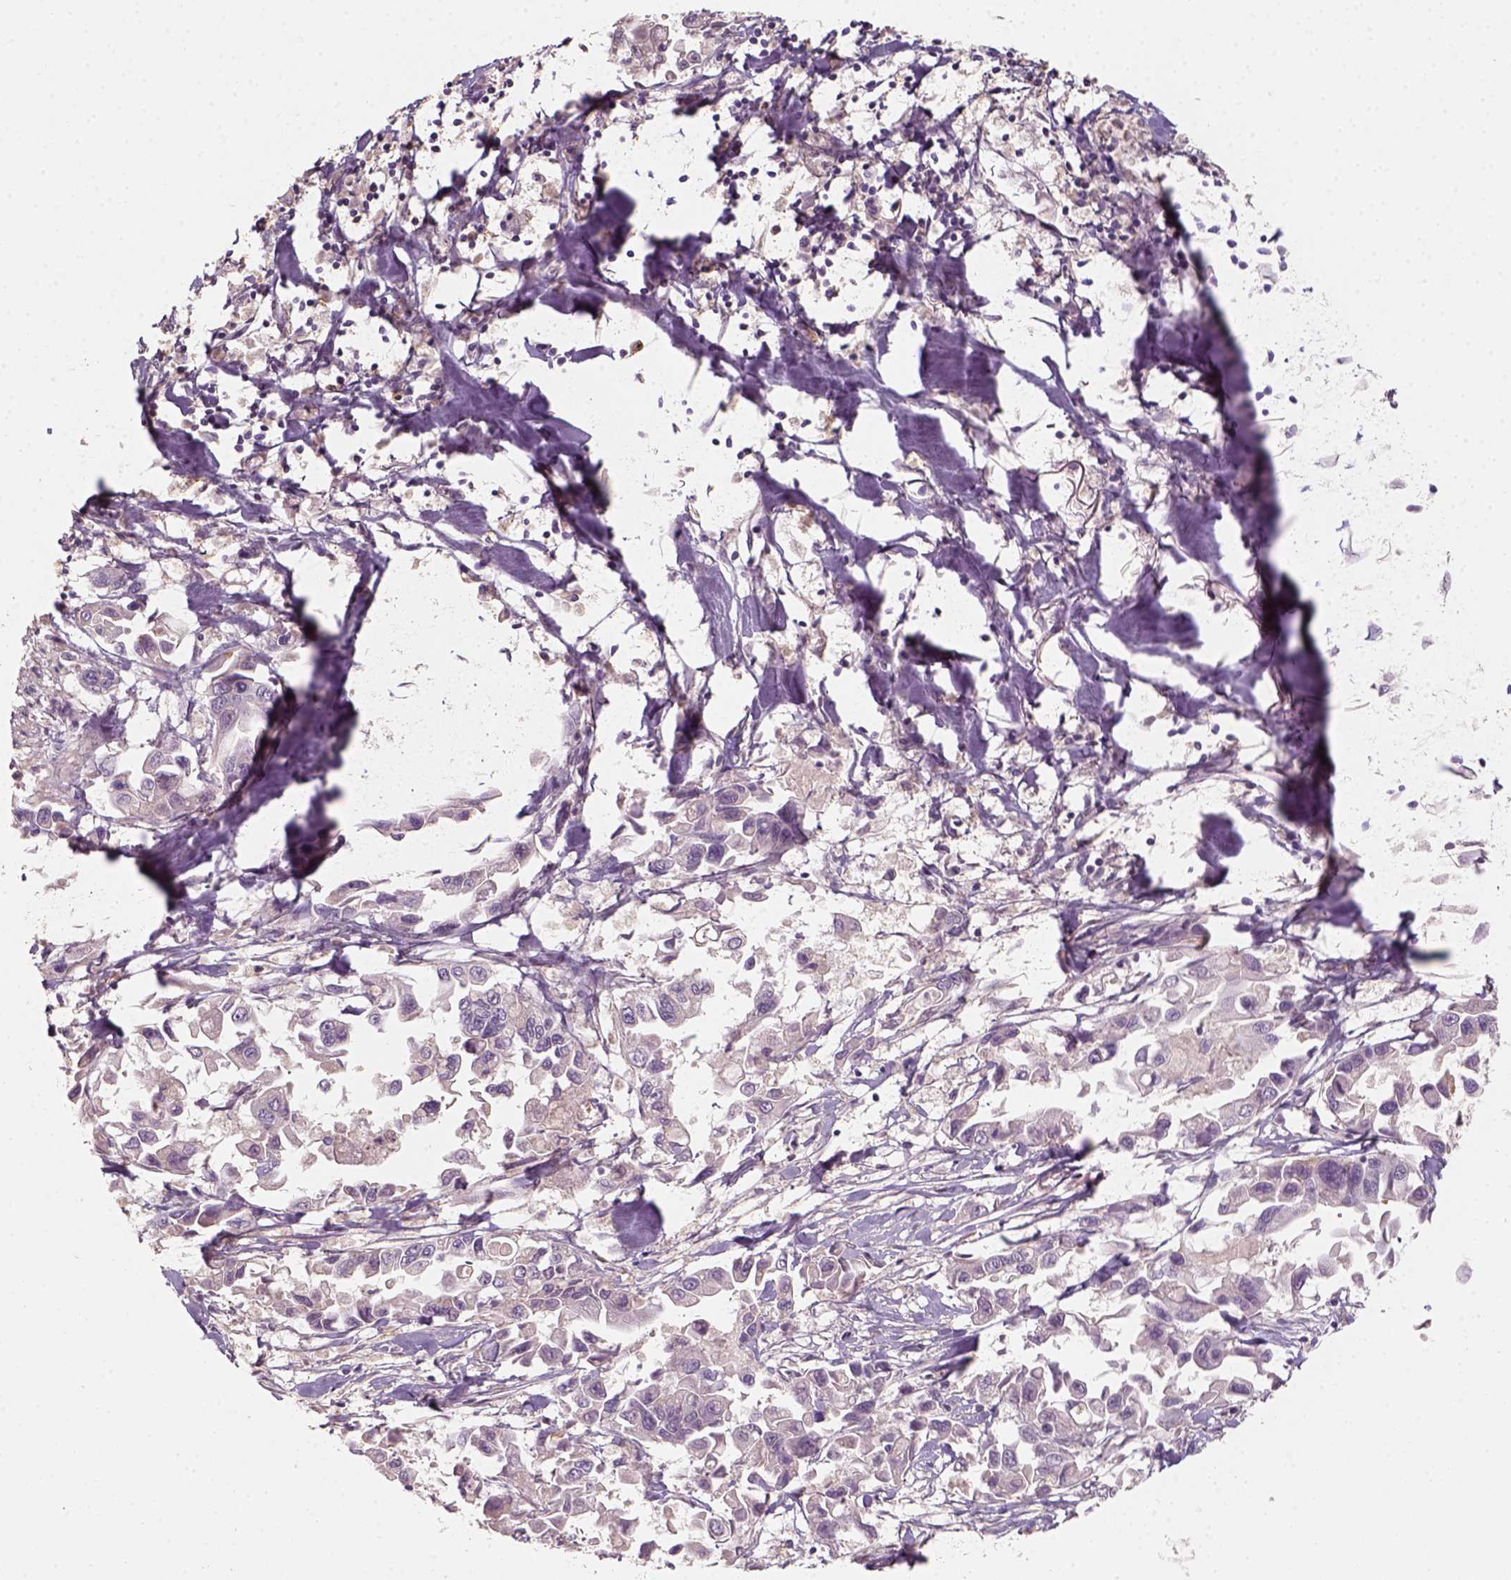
{"staining": {"intensity": "negative", "quantity": "none", "location": "none"}, "tissue": "pancreatic cancer", "cell_type": "Tumor cells", "image_type": "cancer", "snomed": [{"axis": "morphology", "description": "Adenocarcinoma, NOS"}, {"axis": "topography", "description": "Pancreas"}], "caption": "This is a histopathology image of immunohistochemistry (IHC) staining of pancreatic cancer, which shows no staining in tumor cells.", "gene": "AQP9", "patient": {"sex": "female", "age": 83}}